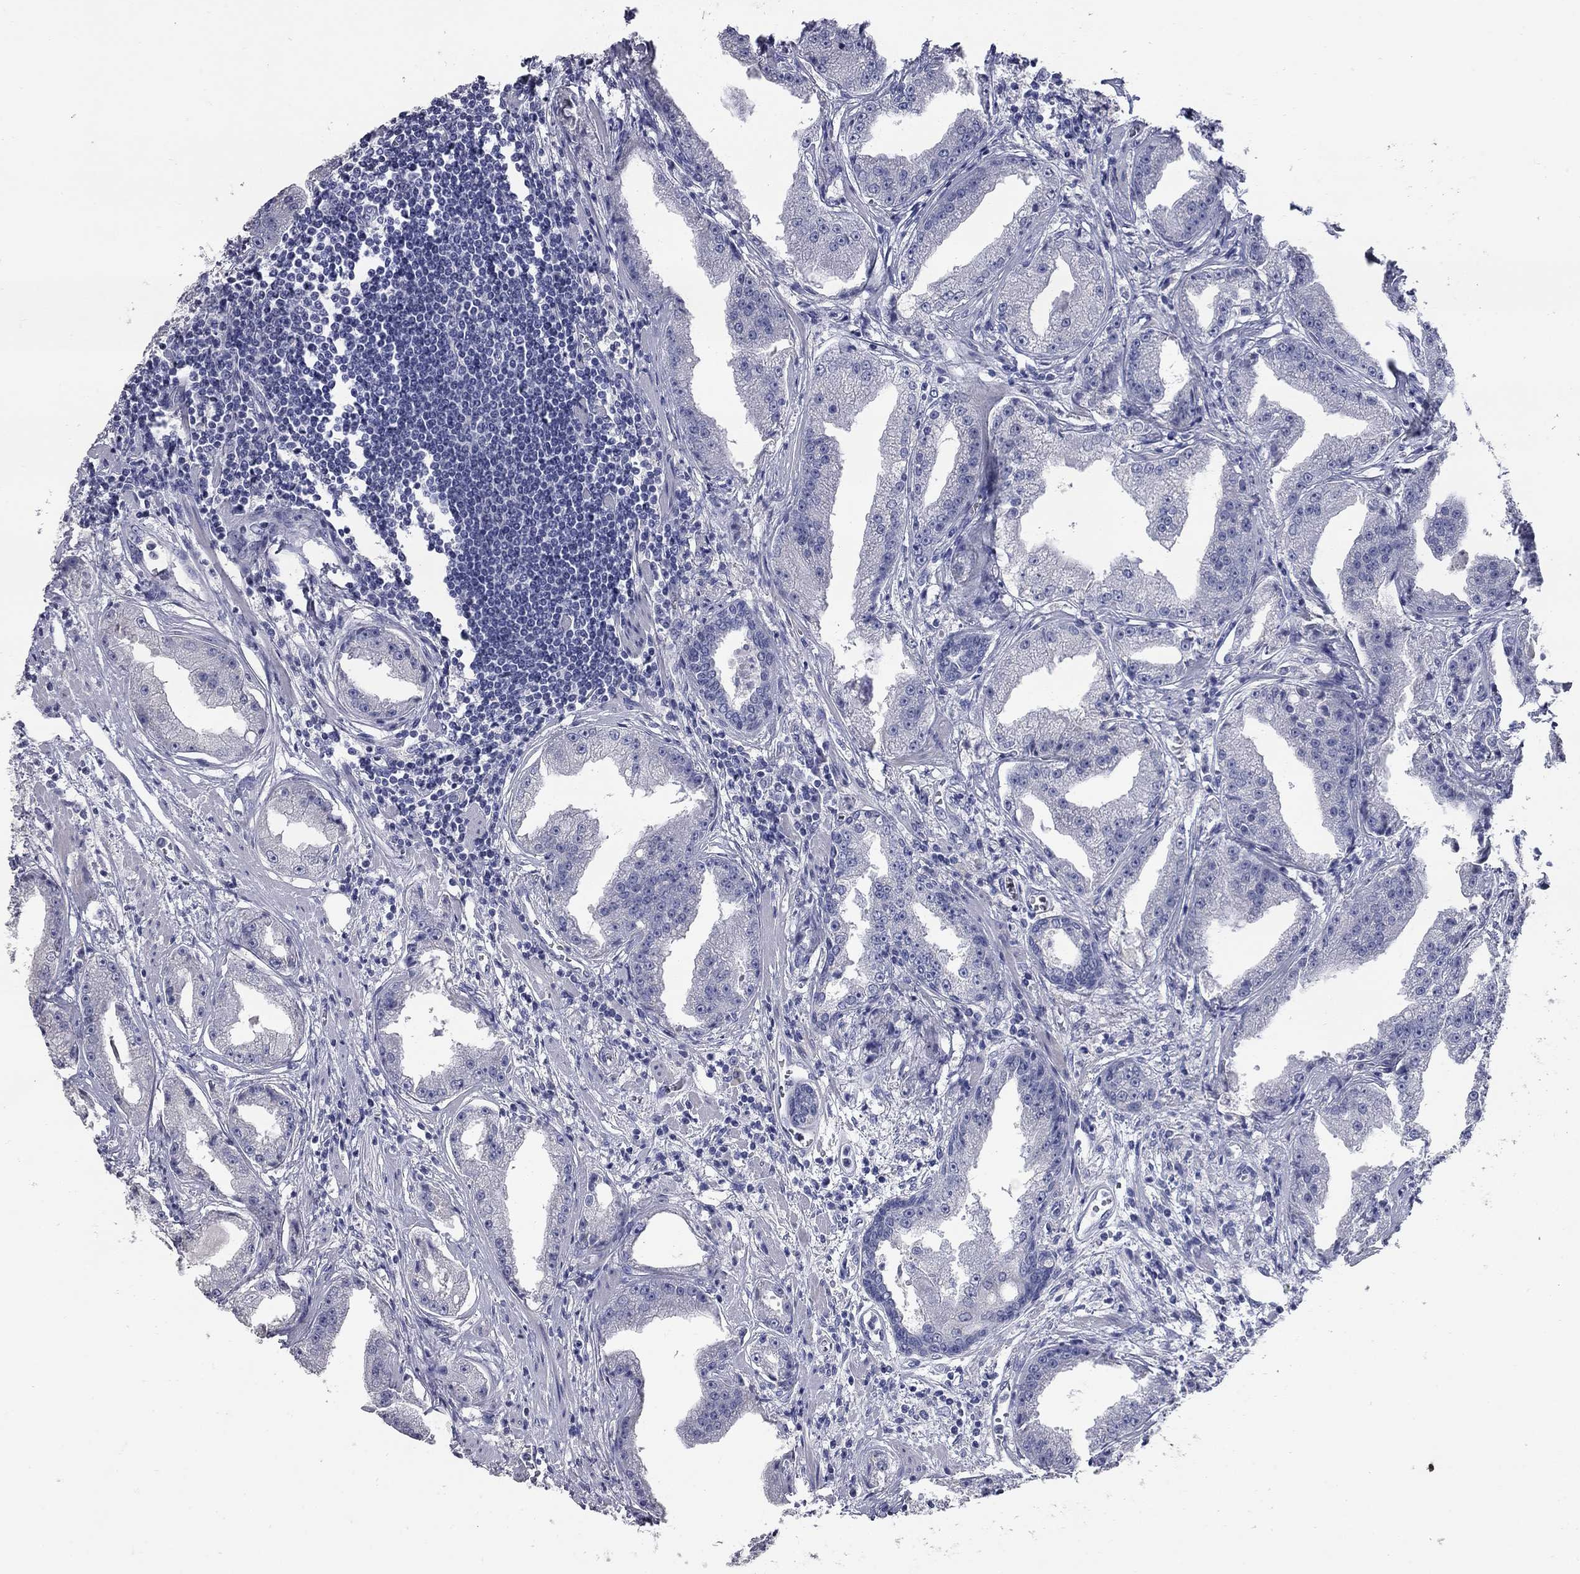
{"staining": {"intensity": "negative", "quantity": "none", "location": "none"}, "tissue": "prostate cancer", "cell_type": "Tumor cells", "image_type": "cancer", "snomed": [{"axis": "morphology", "description": "Adenocarcinoma, Low grade"}, {"axis": "topography", "description": "Prostate"}], "caption": "Immunohistochemistry of human adenocarcinoma (low-grade) (prostate) exhibits no expression in tumor cells.", "gene": "SYT12", "patient": {"sex": "male", "age": 62}}